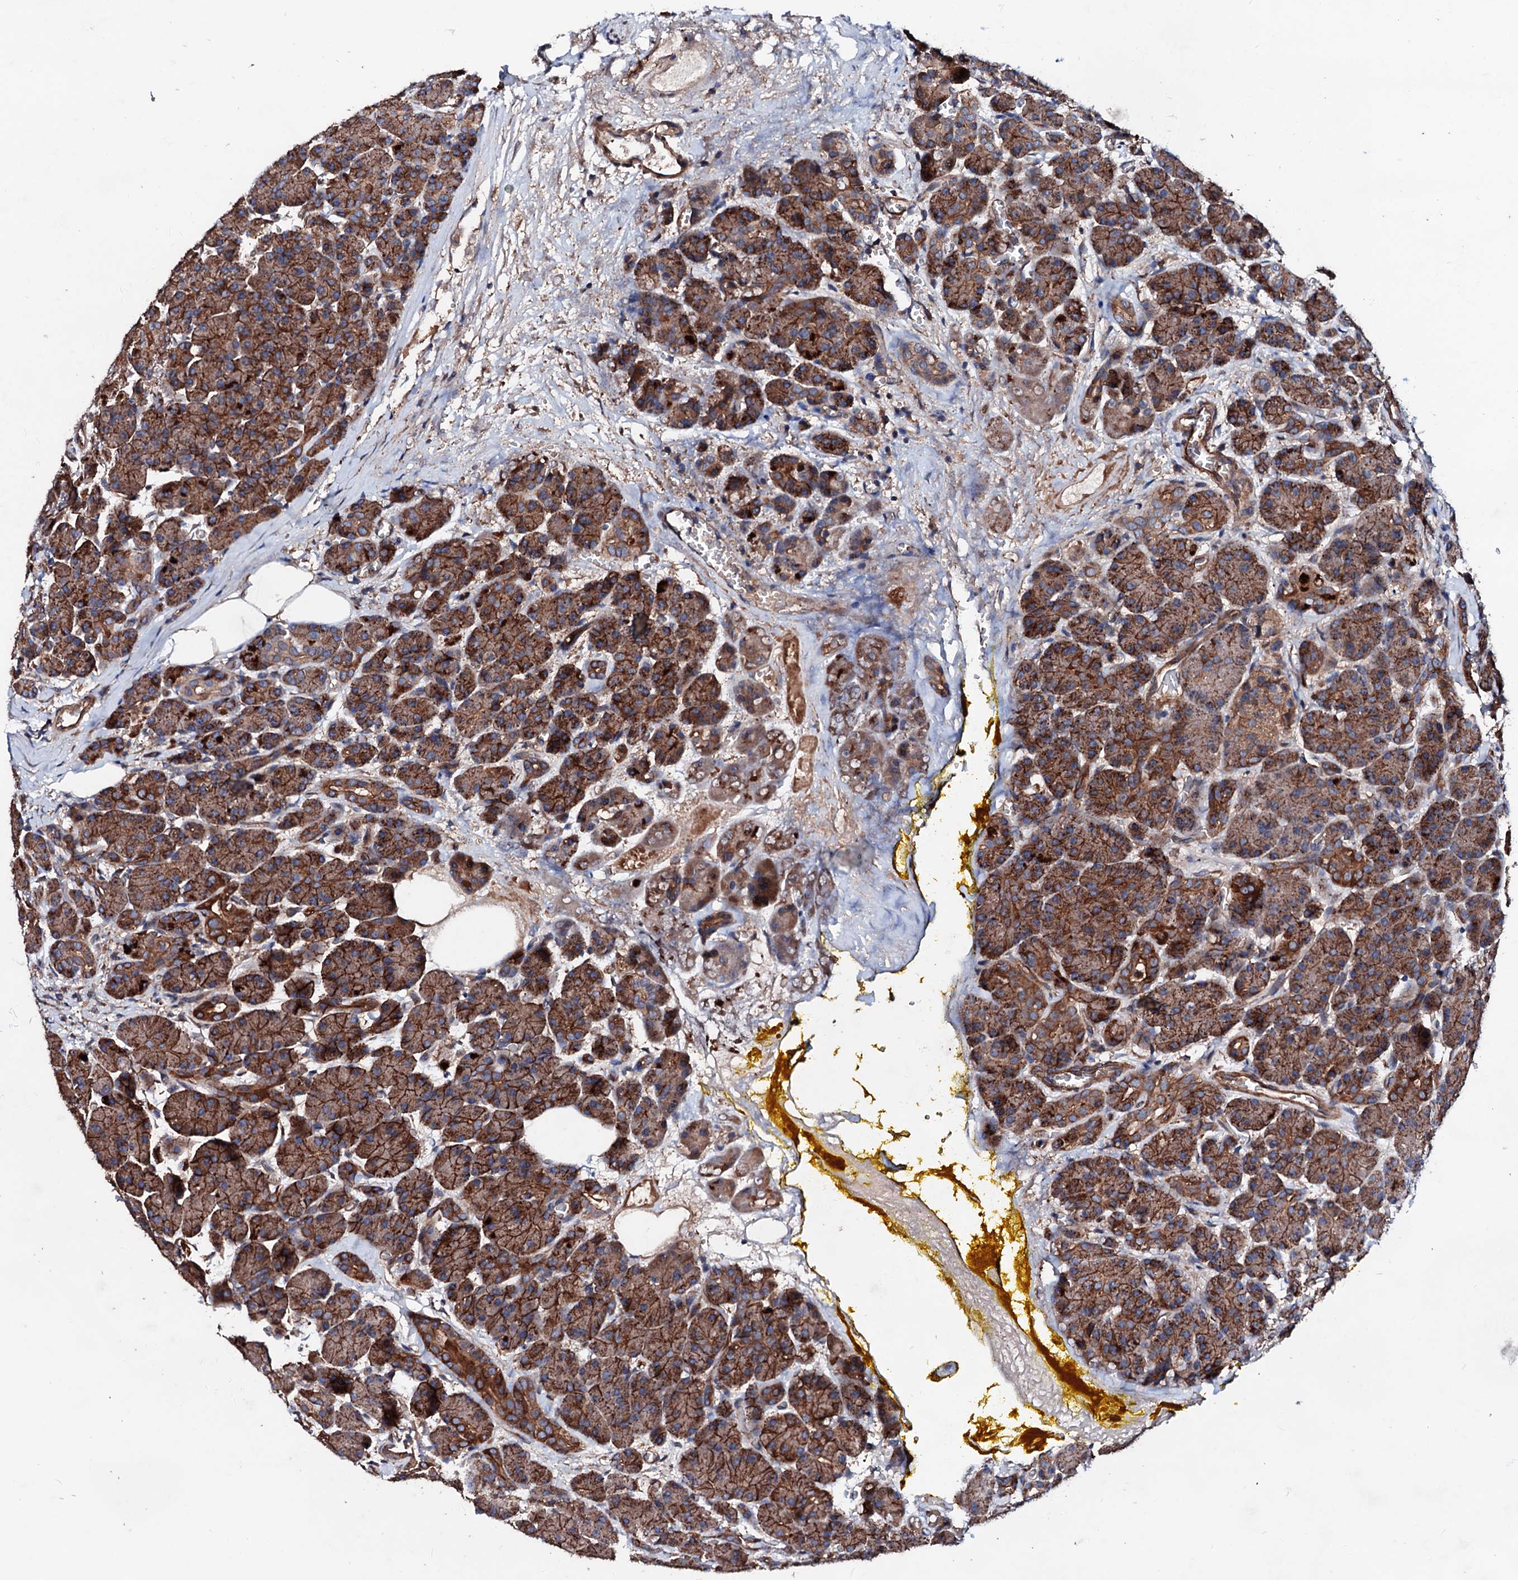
{"staining": {"intensity": "strong", "quantity": ">75%", "location": "cytoplasmic/membranous"}, "tissue": "pancreas", "cell_type": "Exocrine glandular cells", "image_type": "normal", "snomed": [{"axis": "morphology", "description": "Normal tissue, NOS"}, {"axis": "topography", "description": "Pancreas"}], "caption": "This photomicrograph exhibits immunohistochemistry (IHC) staining of unremarkable pancreas, with high strong cytoplasmic/membranous staining in about >75% of exocrine glandular cells.", "gene": "TBCEL", "patient": {"sex": "male", "age": 63}}